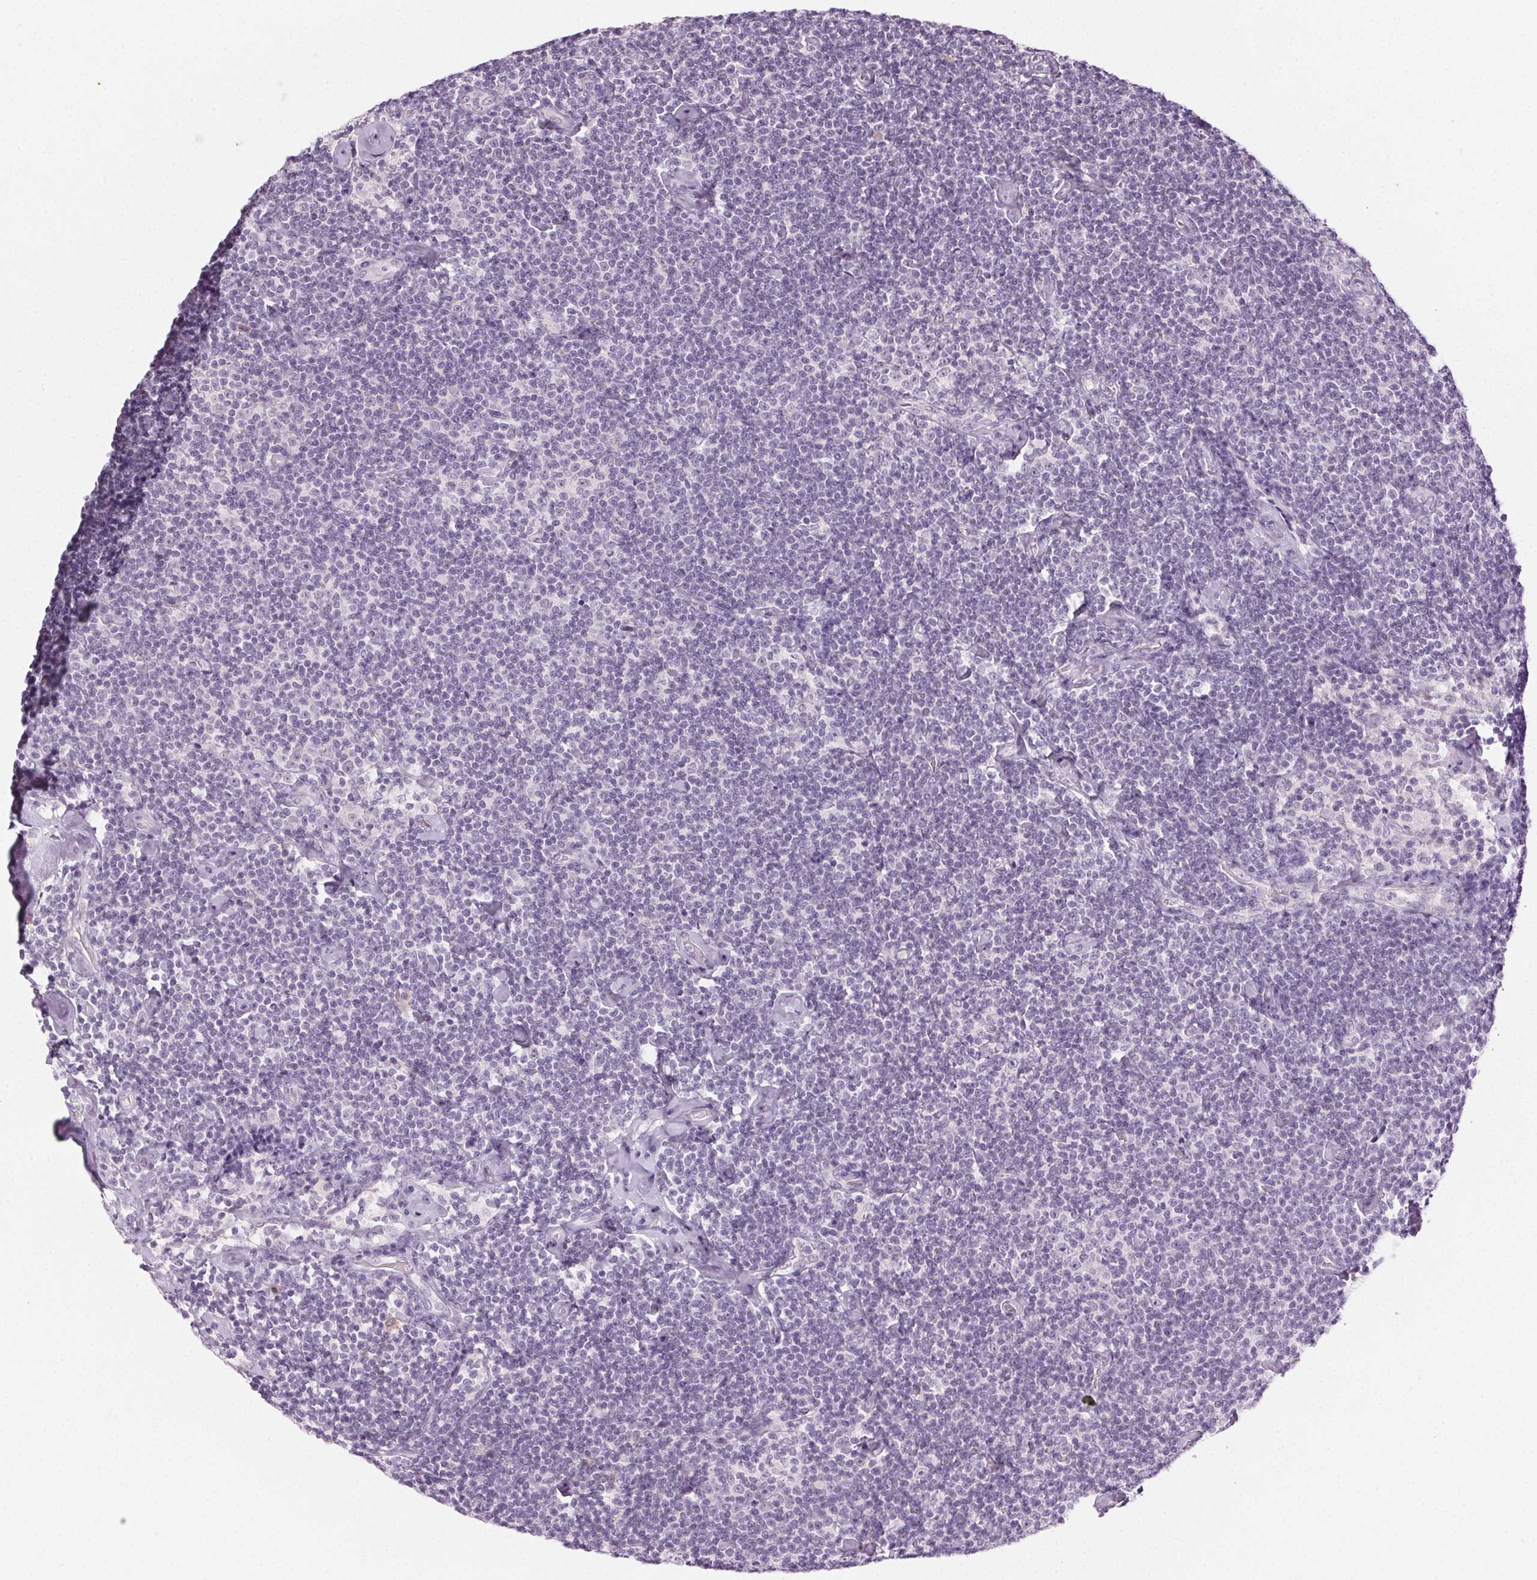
{"staining": {"intensity": "negative", "quantity": "none", "location": "none"}, "tissue": "lymphoma", "cell_type": "Tumor cells", "image_type": "cancer", "snomed": [{"axis": "morphology", "description": "Malignant lymphoma, non-Hodgkin's type, Low grade"}, {"axis": "topography", "description": "Lymph node"}], "caption": "An immunohistochemistry (IHC) histopathology image of lymphoma is shown. There is no staining in tumor cells of lymphoma.", "gene": "HSF5", "patient": {"sex": "male", "age": 81}}